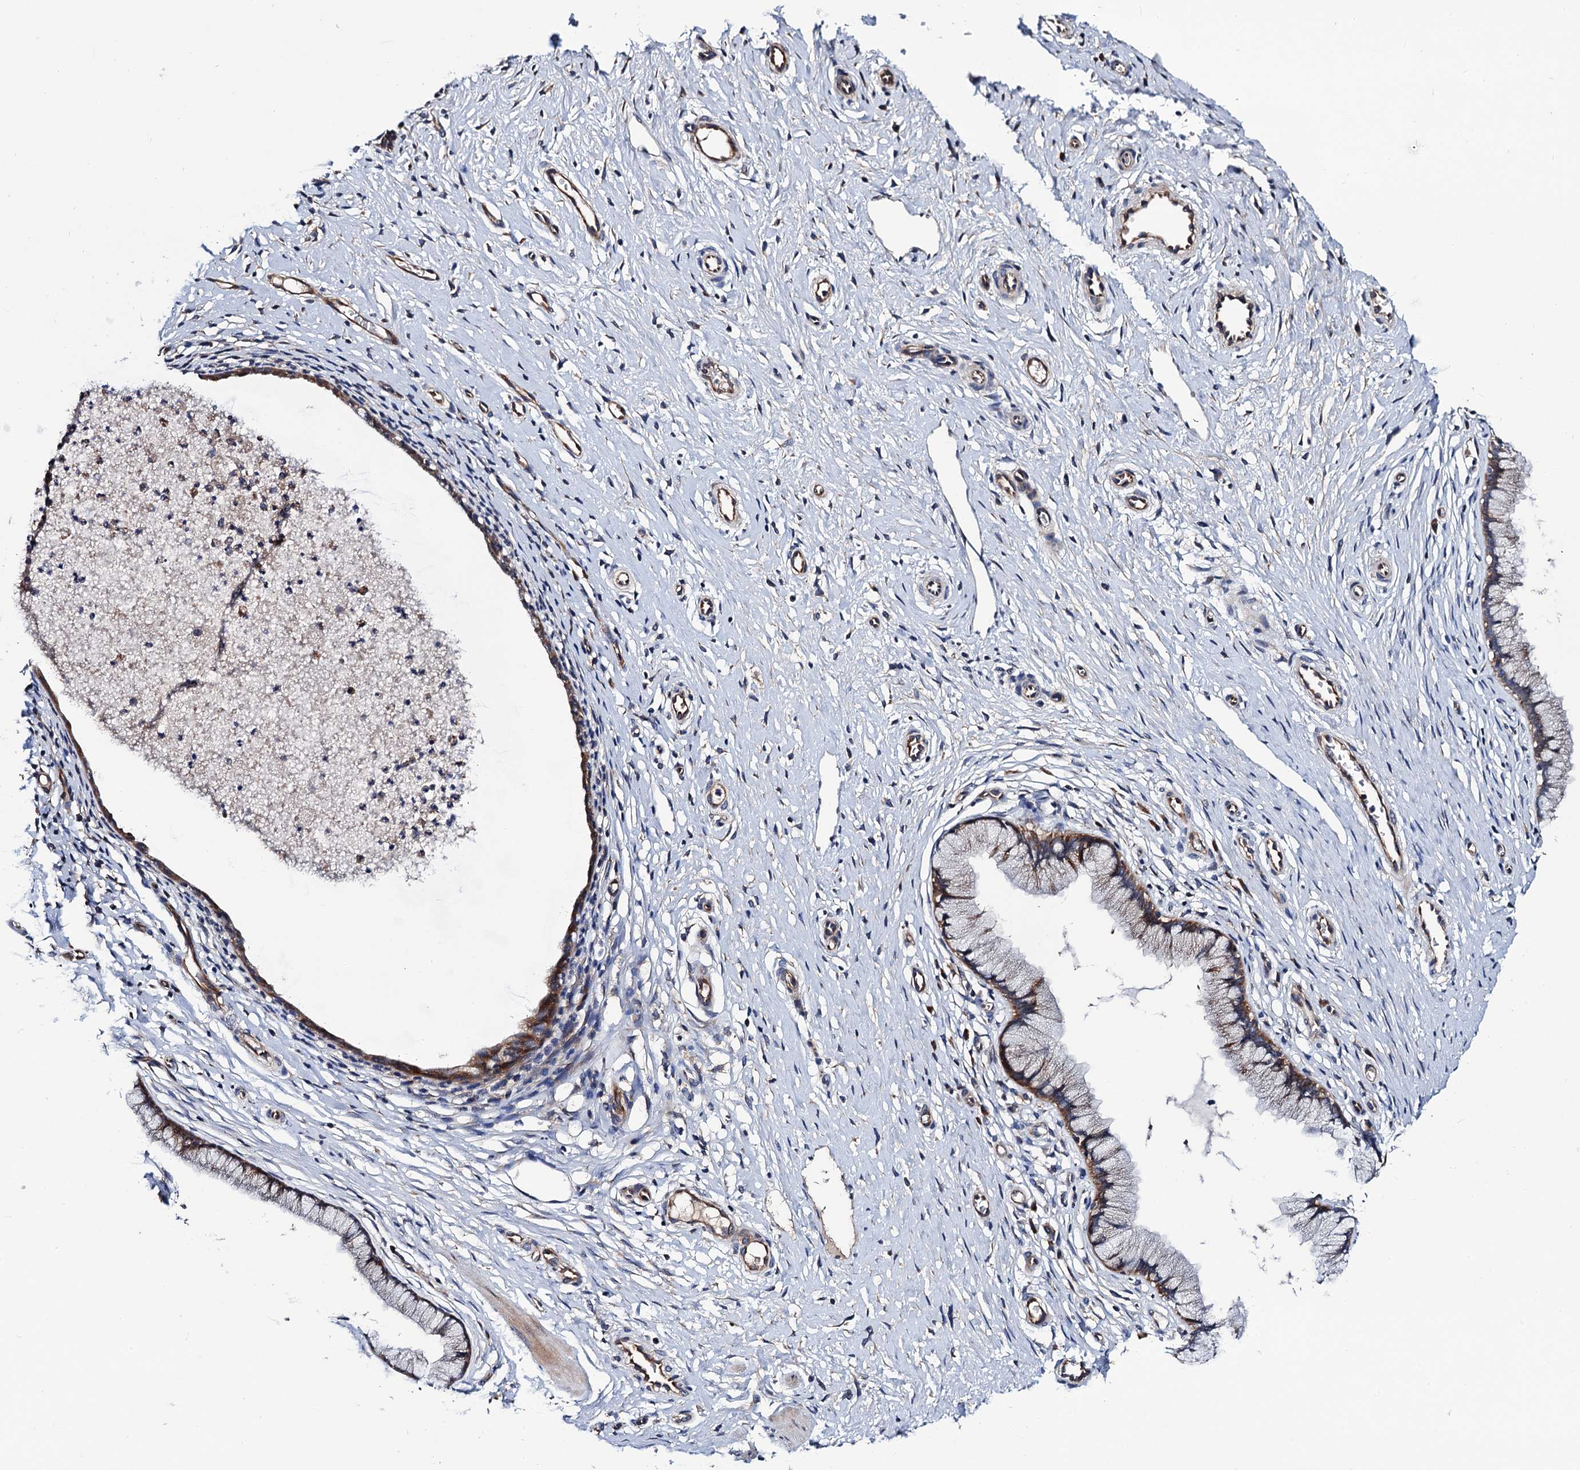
{"staining": {"intensity": "moderate", "quantity": "25%-75%", "location": "cytoplasmic/membranous"}, "tissue": "cervix", "cell_type": "Glandular cells", "image_type": "normal", "snomed": [{"axis": "morphology", "description": "Normal tissue, NOS"}, {"axis": "topography", "description": "Cervix"}], "caption": "A histopathology image of human cervix stained for a protein demonstrates moderate cytoplasmic/membranous brown staining in glandular cells.", "gene": "TRMT112", "patient": {"sex": "female", "age": 36}}